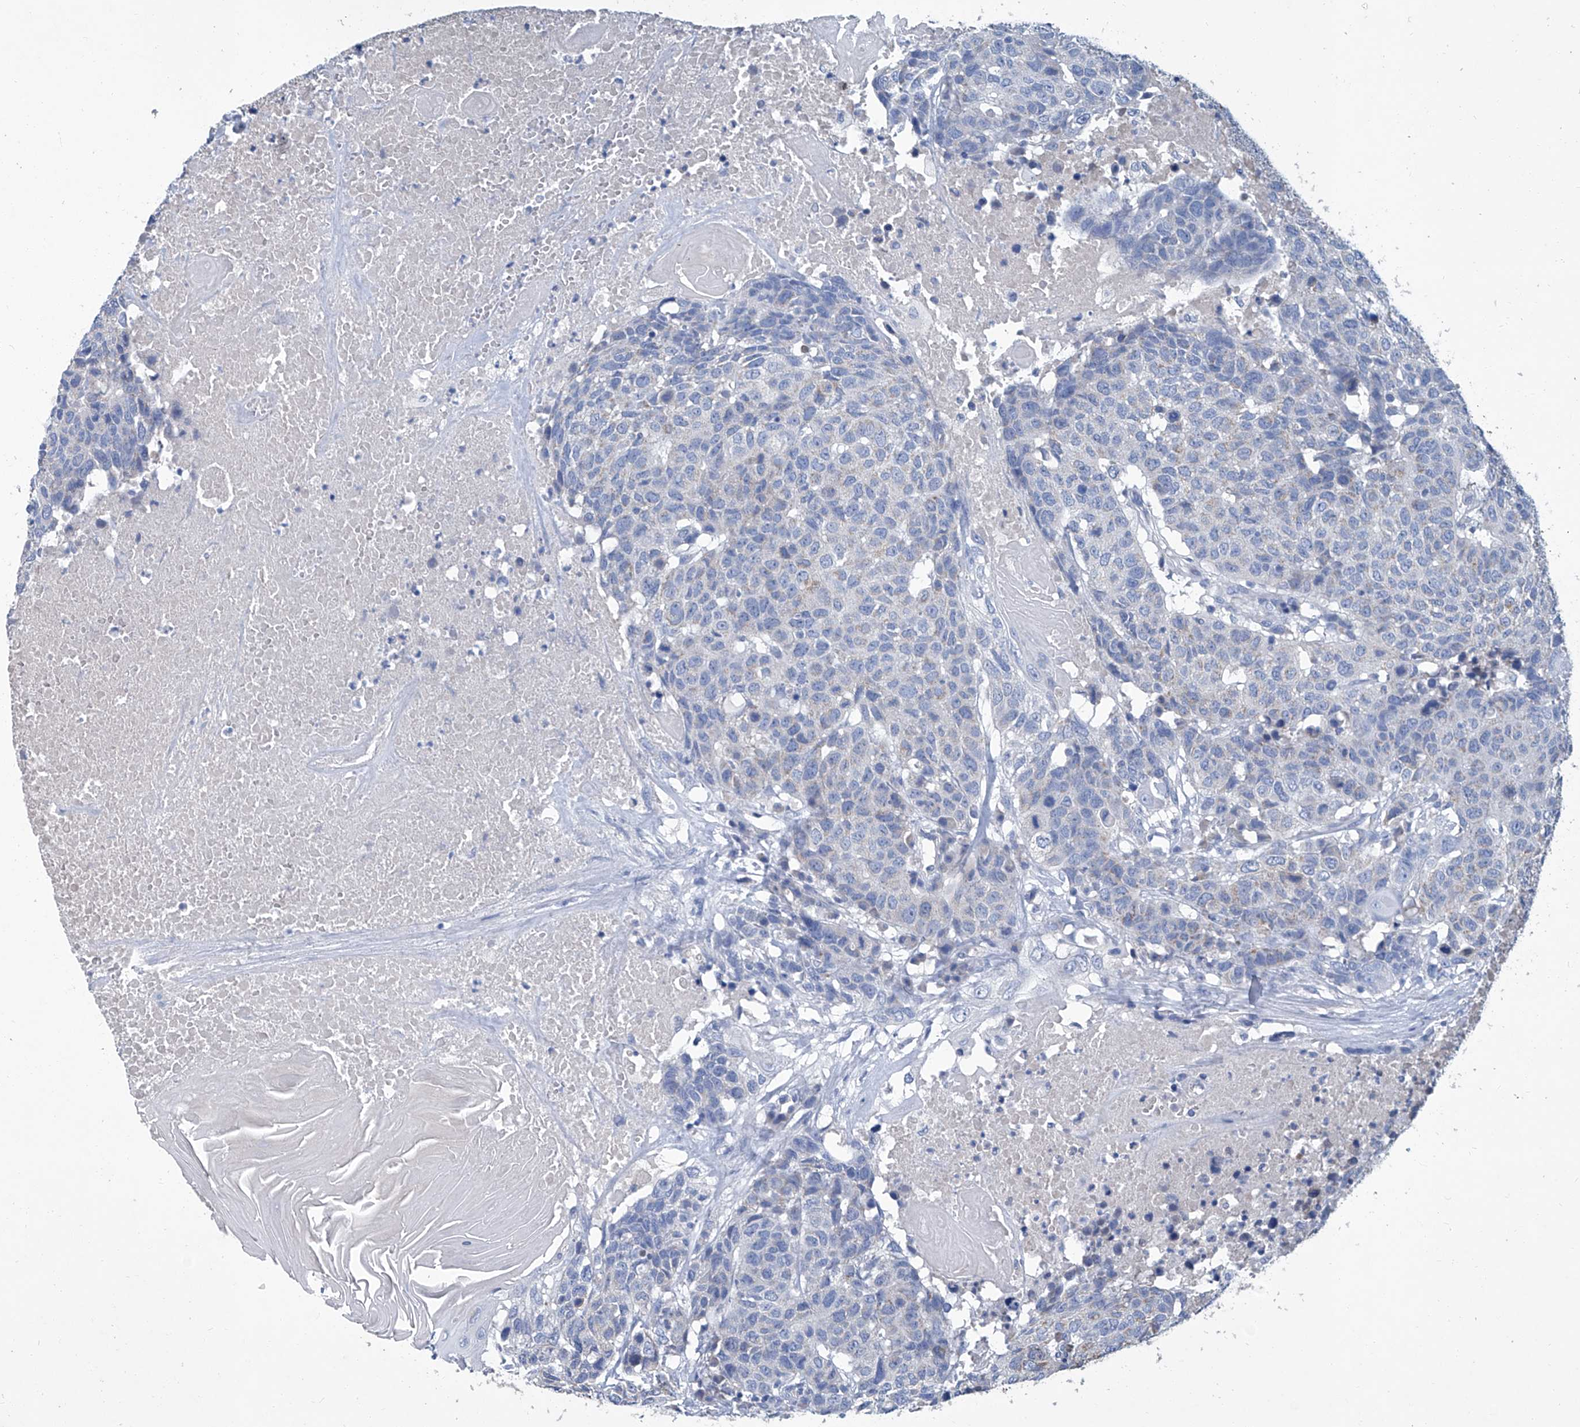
{"staining": {"intensity": "negative", "quantity": "none", "location": "none"}, "tissue": "head and neck cancer", "cell_type": "Tumor cells", "image_type": "cancer", "snomed": [{"axis": "morphology", "description": "Squamous cell carcinoma, NOS"}, {"axis": "topography", "description": "Head-Neck"}], "caption": "Photomicrograph shows no protein positivity in tumor cells of head and neck cancer (squamous cell carcinoma) tissue.", "gene": "MTARC1", "patient": {"sex": "male", "age": 66}}